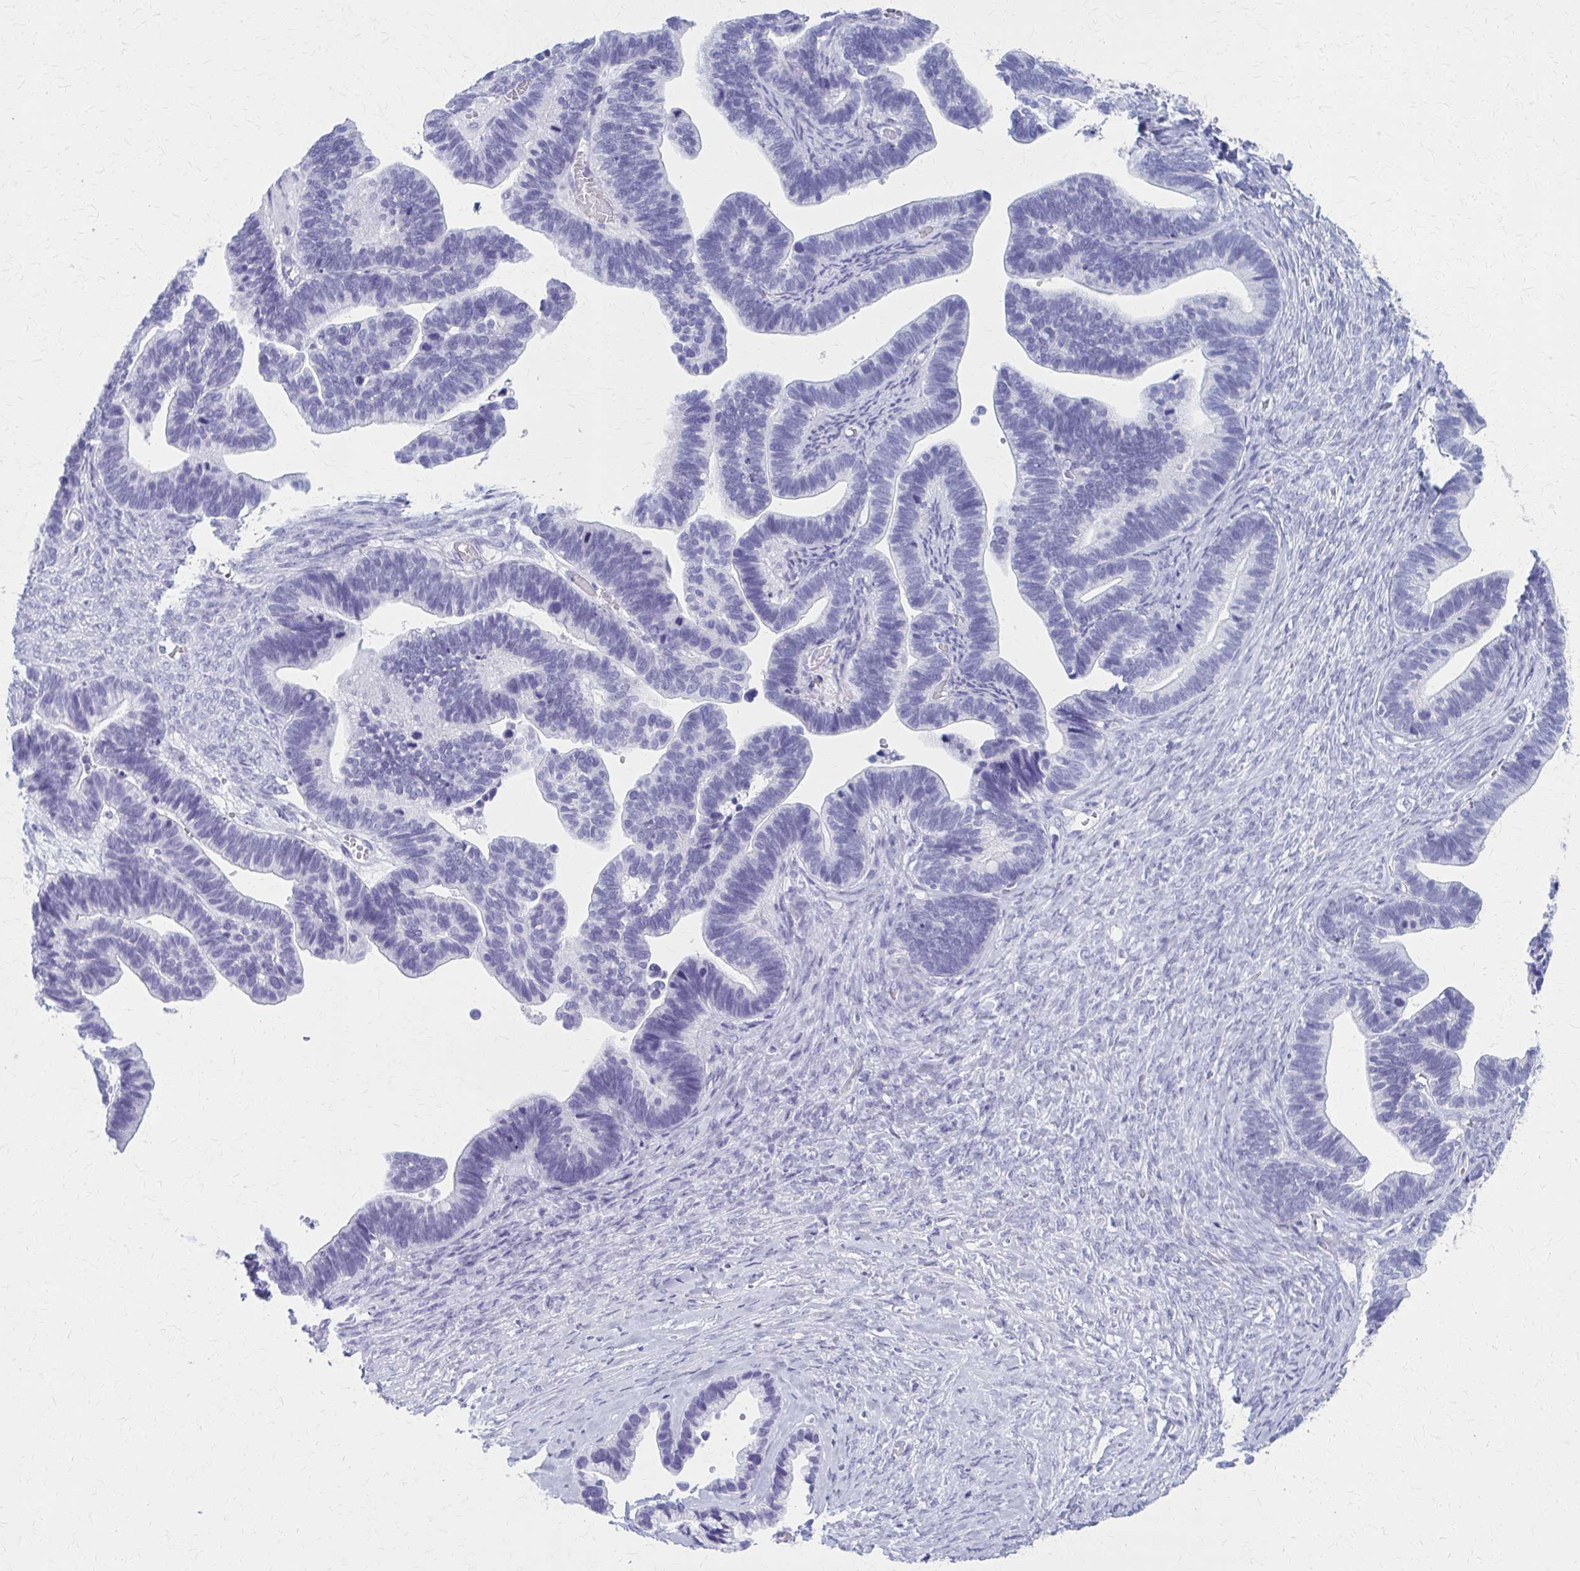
{"staining": {"intensity": "negative", "quantity": "none", "location": "none"}, "tissue": "ovarian cancer", "cell_type": "Tumor cells", "image_type": "cancer", "snomed": [{"axis": "morphology", "description": "Cystadenocarcinoma, serous, NOS"}, {"axis": "topography", "description": "Ovary"}], "caption": "IHC of ovarian cancer demonstrates no staining in tumor cells.", "gene": "CELF5", "patient": {"sex": "female", "age": 56}}